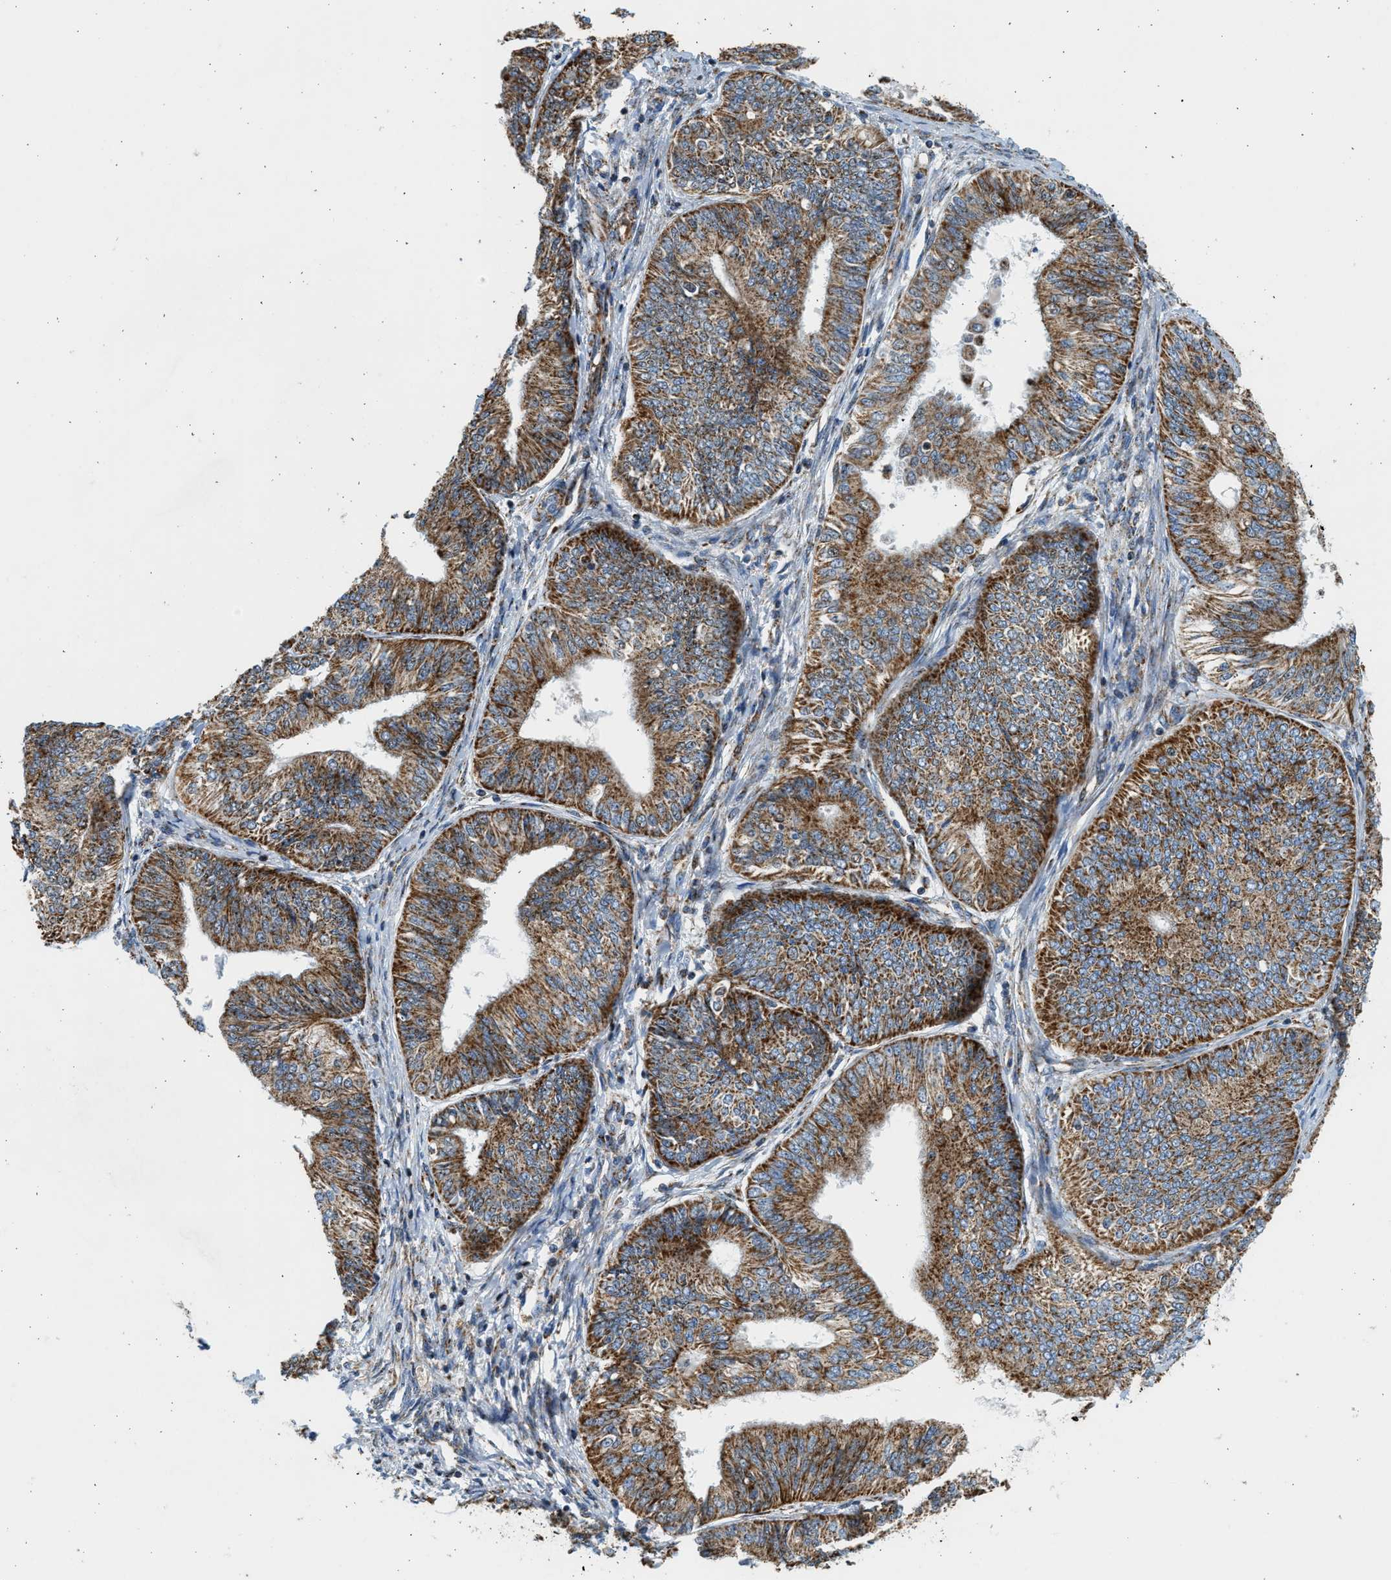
{"staining": {"intensity": "strong", "quantity": ">75%", "location": "cytoplasmic/membranous"}, "tissue": "endometrial cancer", "cell_type": "Tumor cells", "image_type": "cancer", "snomed": [{"axis": "morphology", "description": "Adenocarcinoma, NOS"}, {"axis": "topography", "description": "Endometrium"}], "caption": "A brown stain labels strong cytoplasmic/membranous staining of a protein in adenocarcinoma (endometrial) tumor cells. Immunohistochemistry (ihc) stains the protein of interest in brown and the nuclei are stained blue.", "gene": "KCNMB3", "patient": {"sex": "female", "age": 58}}